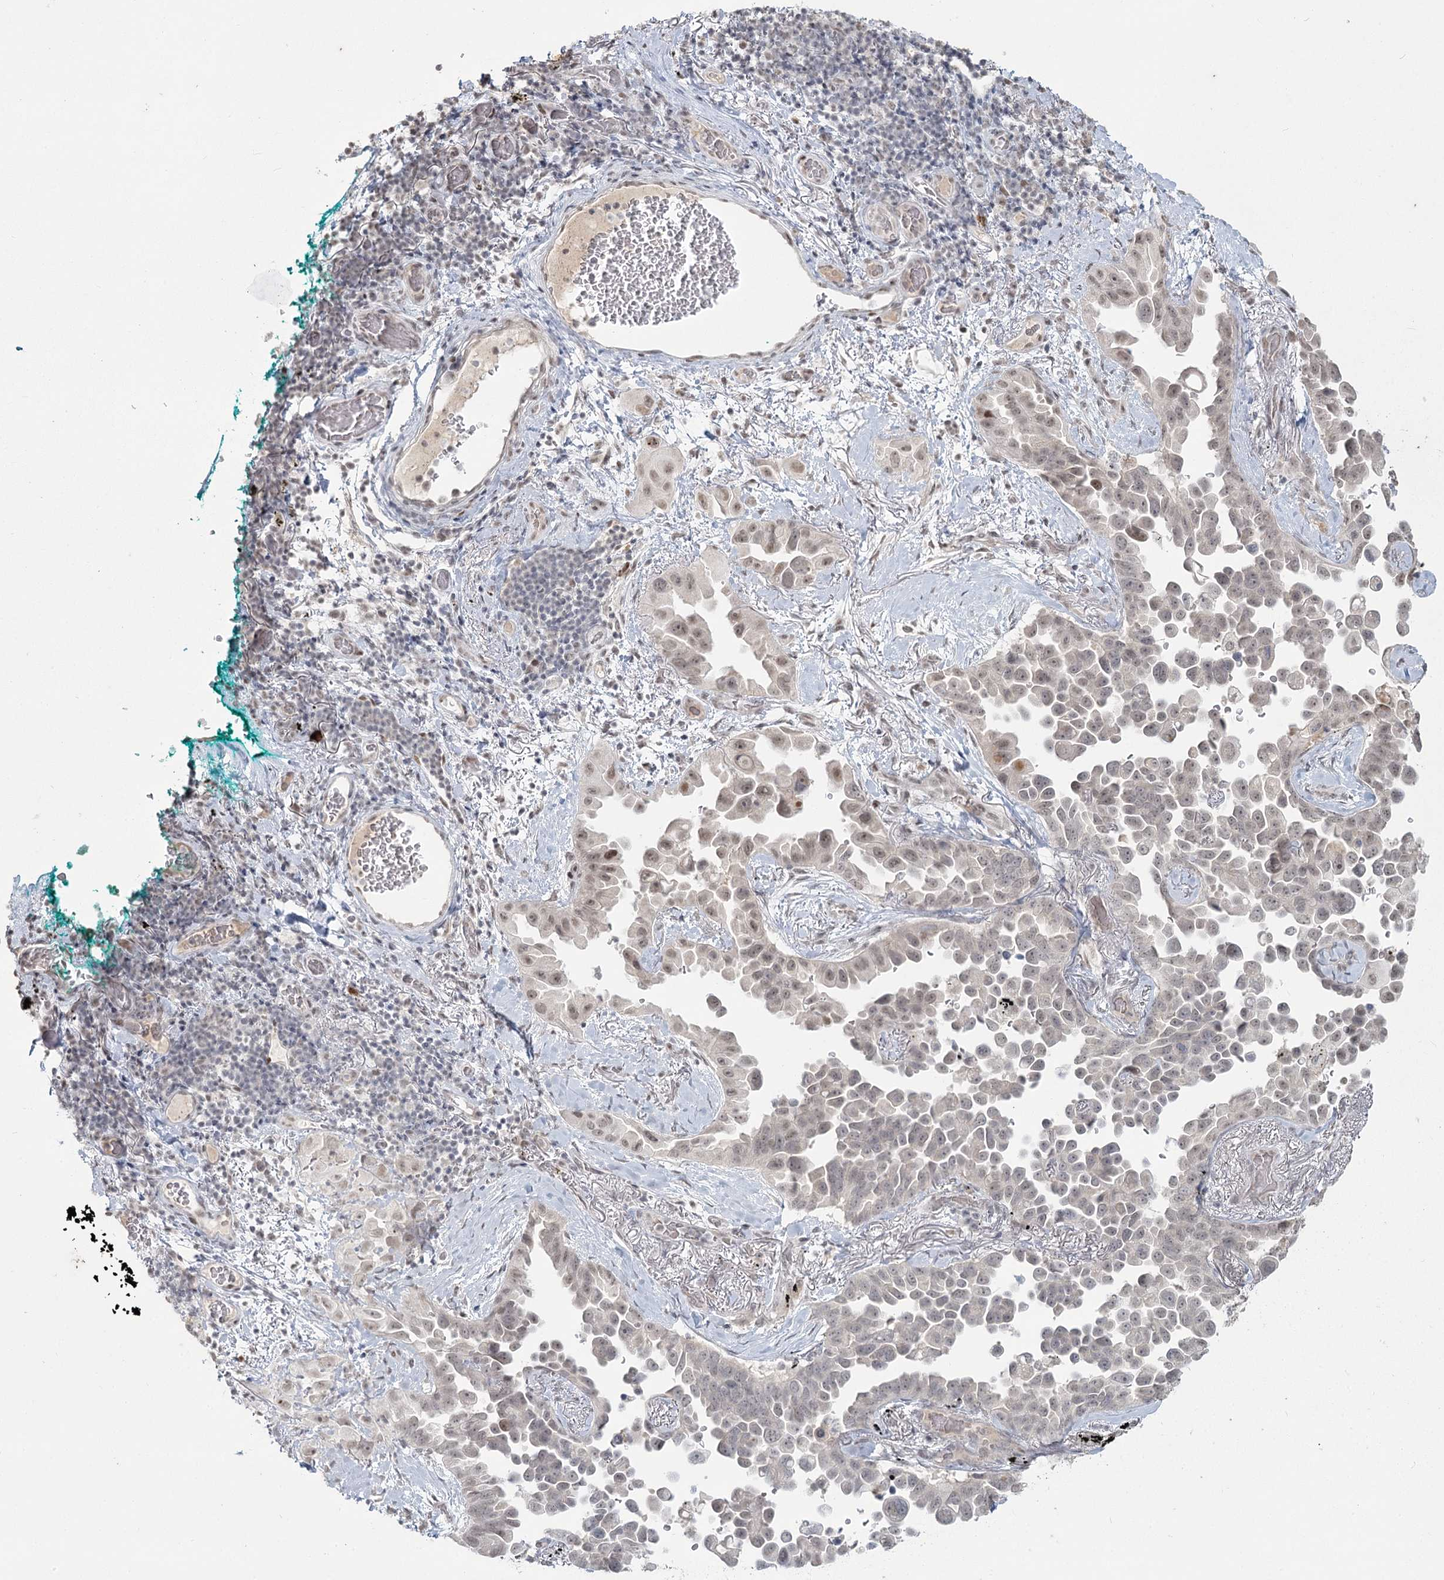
{"staining": {"intensity": "weak", "quantity": "<25%", "location": "nuclear"}, "tissue": "lung cancer", "cell_type": "Tumor cells", "image_type": "cancer", "snomed": [{"axis": "morphology", "description": "Adenocarcinoma, NOS"}, {"axis": "topography", "description": "Lung"}], "caption": "There is no significant positivity in tumor cells of lung adenocarcinoma.", "gene": "LY6G5C", "patient": {"sex": "female", "age": 67}}